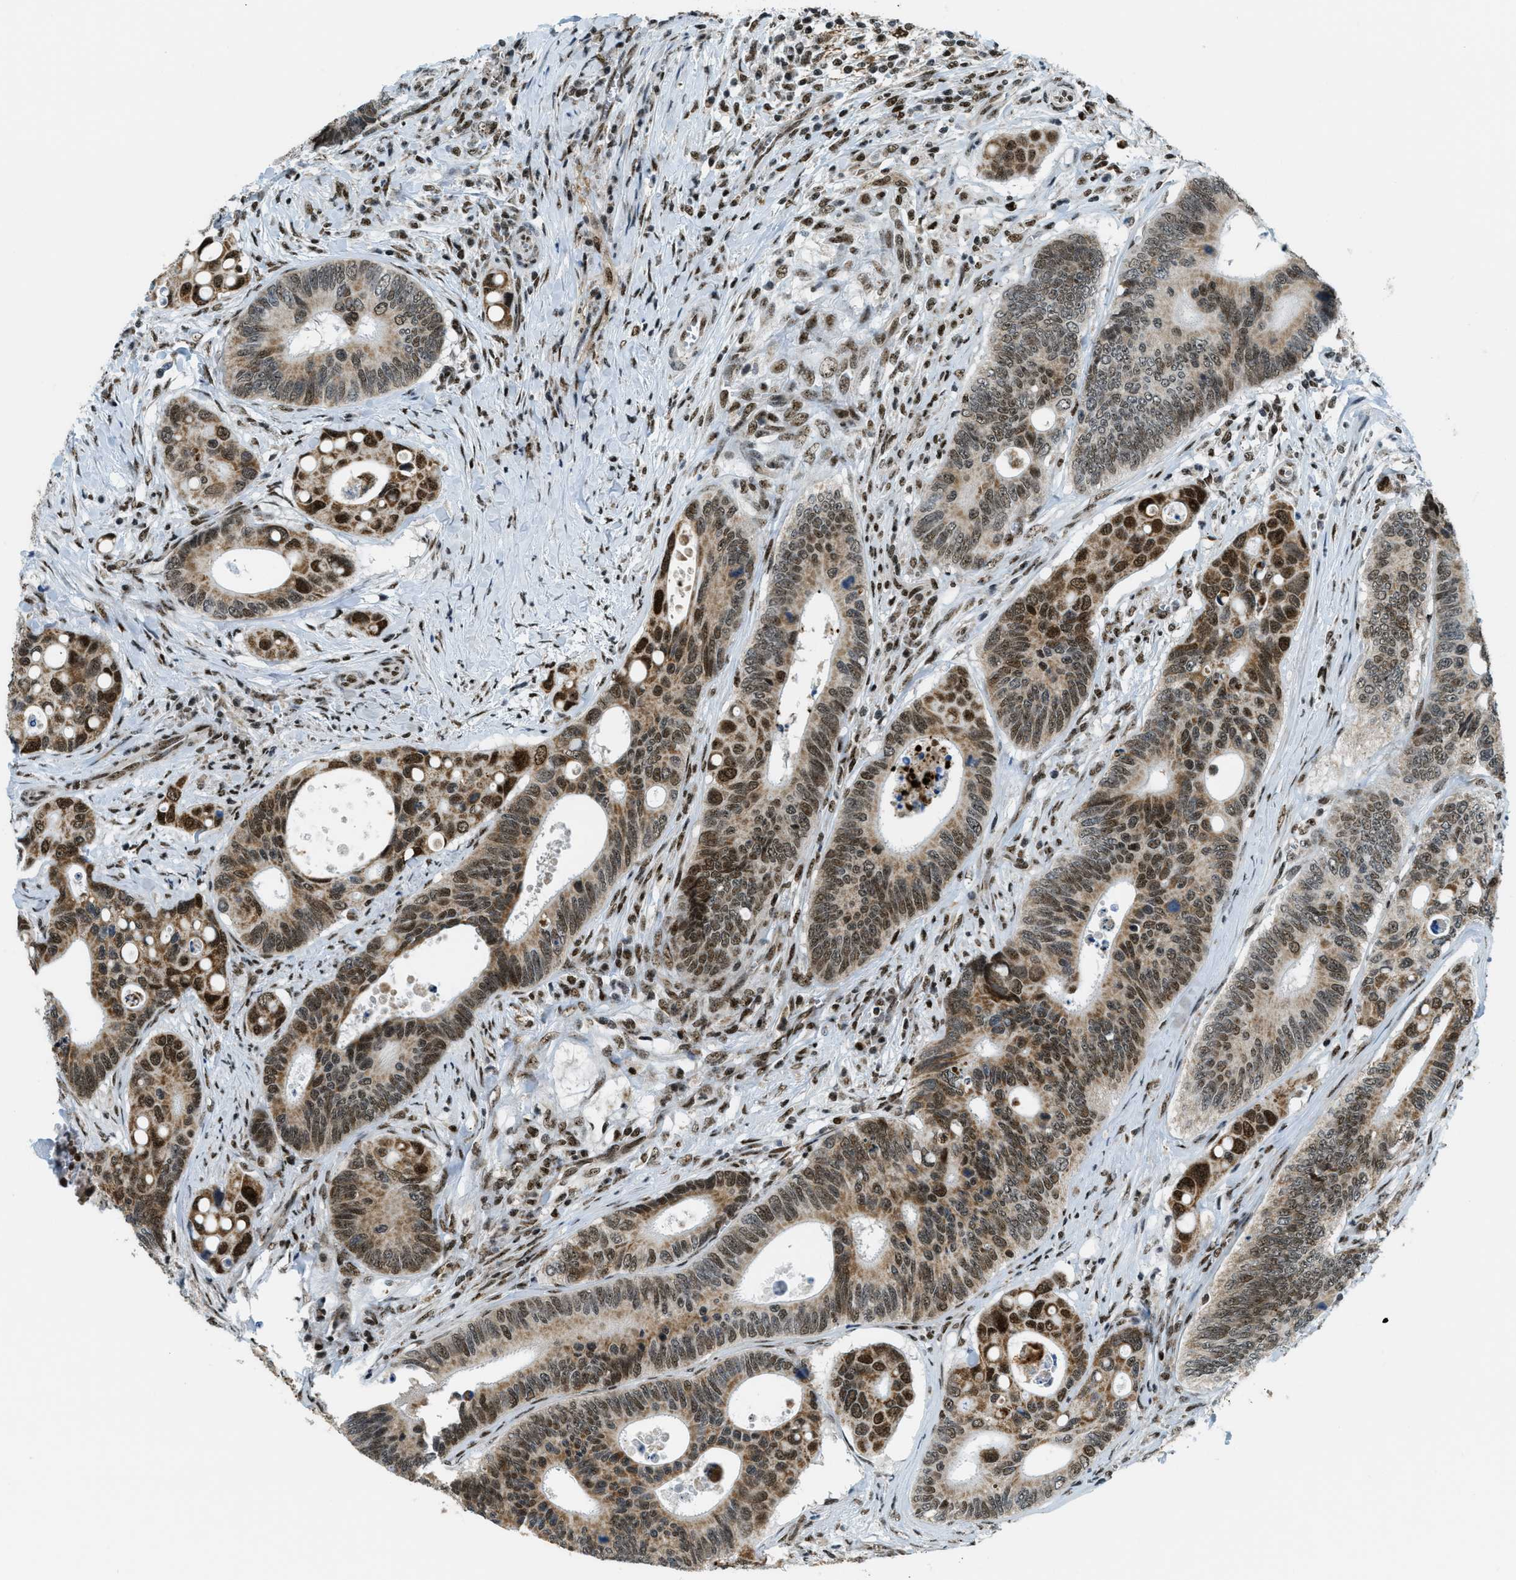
{"staining": {"intensity": "strong", "quantity": ">75%", "location": "cytoplasmic/membranous,nuclear"}, "tissue": "colorectal cancer", "cell_type": "Tumor cells", "image_type": "cancer", "snomed": [{"axis": "morphology", "description": "Inflammation, NOS"}, {"axis": "morphology", "description": "Adenocarcinoma, NOS"}, {"axis": "topography", "description": "Colon"}], "caption": "Colorectal cancer (adenocarcinoma) was stained to show a protein in brown. There is high levels of strong cytoplasmic/membranous and nuclear expression in approximately >75% of tumor cells.", "gene": "SP100", "patient": {"sex": "male", "age": 72}}